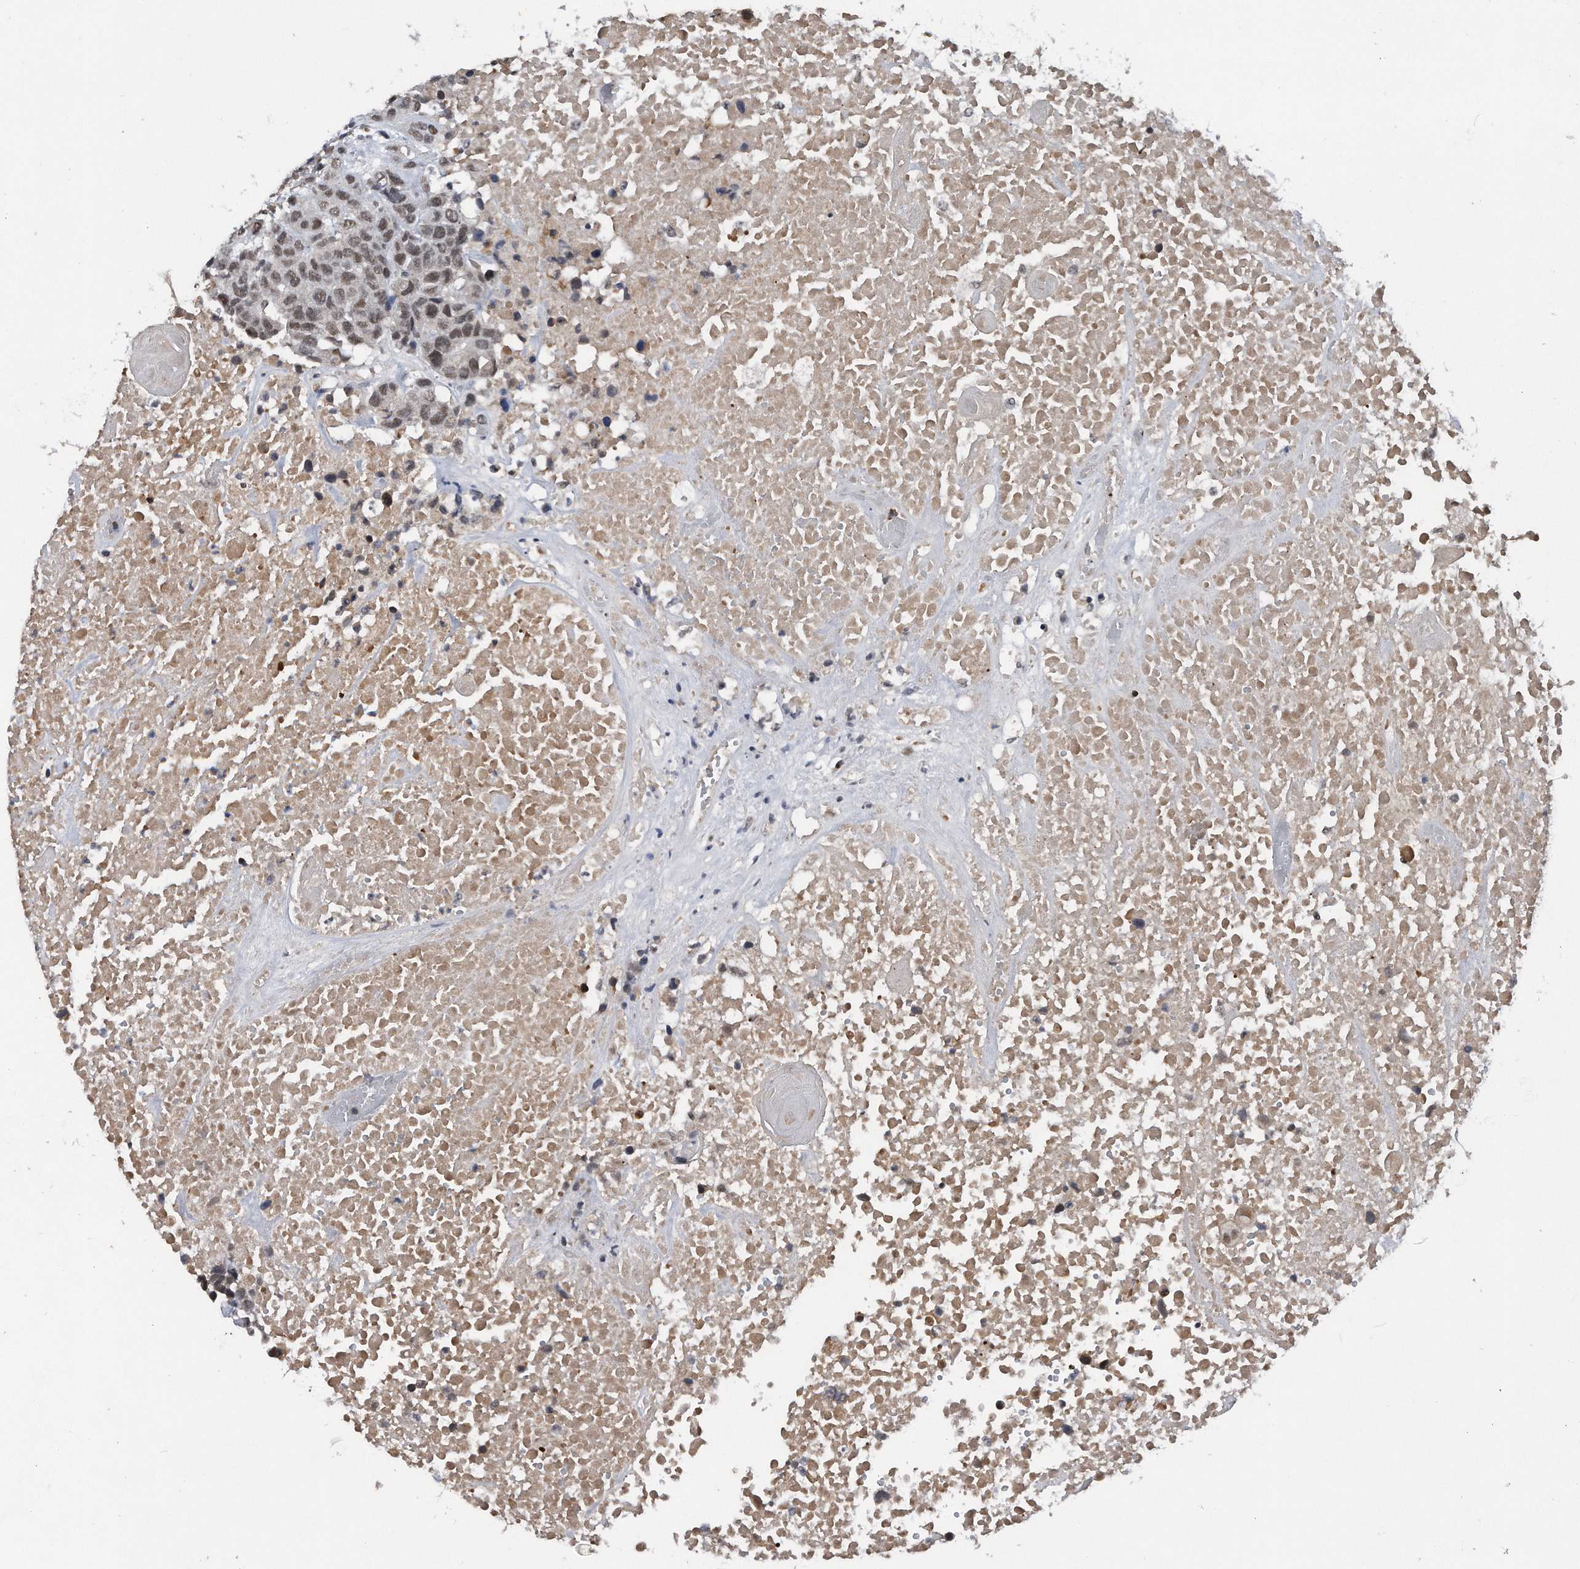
{"staining": {"intensity": "moderate", "quantity": ">75%", "location": "nuclear"}, "tissue": "head and neck cancer", "cell_type": "Tumor cells", "image_type": "cancer", "snomed": [{"axis": "morphology", "description": "Squamous cell carcinoma, NOS"}, {"axis": "topography", "description": "Head-Neck"}], "caption": "Immunohistochemistry (IHC) of head and neck cancer (squamous cell carcinoma) demonstrates medium levels of moderate nuclear expression in approximately >75% of tumor cells.", "gene": "VIRMA", "patient": {"sex": "male", "age": 66}}